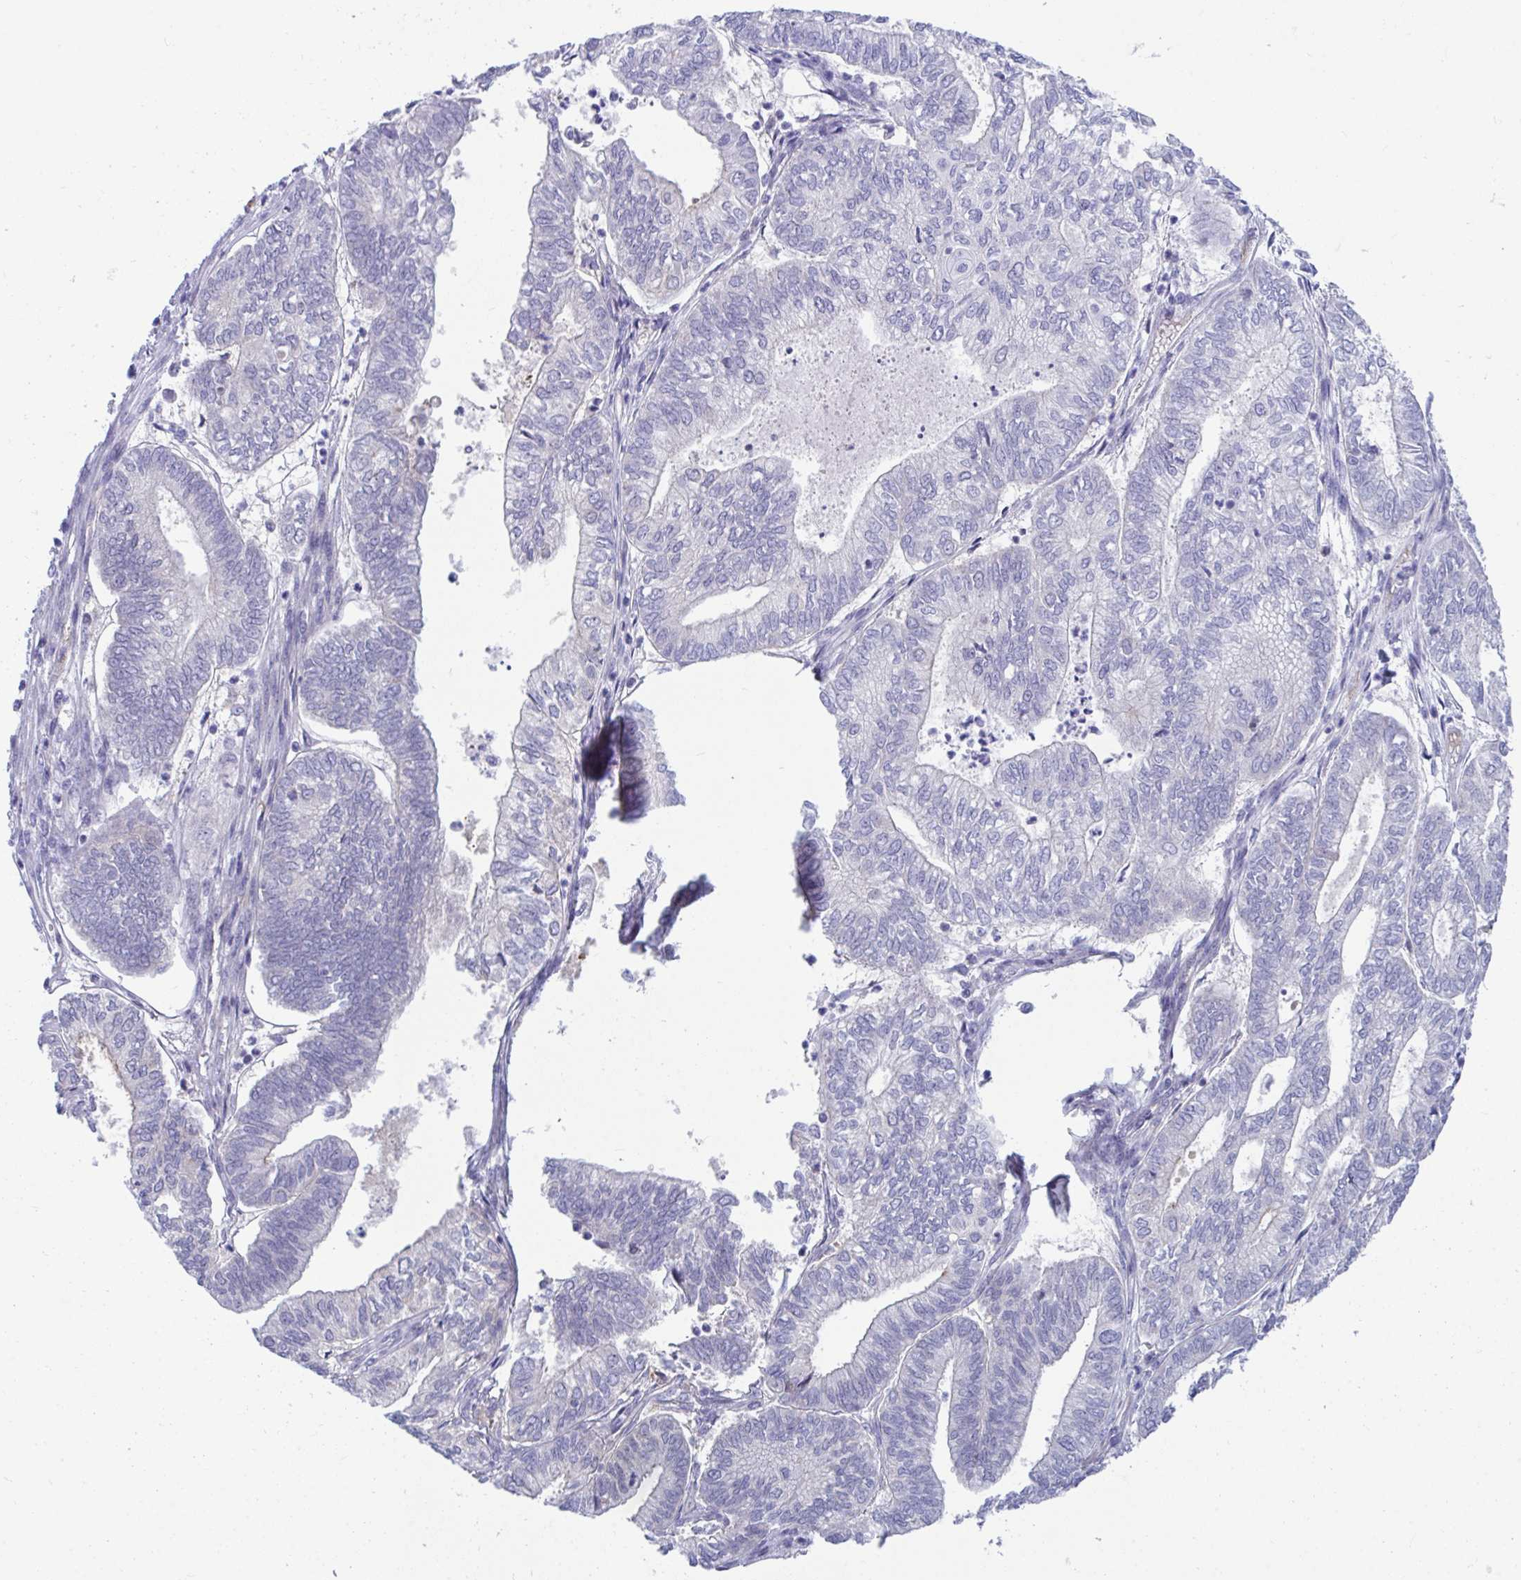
{"staining": {"intensity": "negative", "quantity": "none", "location": "none"}, "tissue": "ovarian cancer", "cell_type": "Tumor cells", "image_type": "cancer", "snomed": [{"axis": "morphology", "description": "Carcinoma, endometroid"}, {"axis": "topography", "description": "Ovary"}], "caption": "Ovarian cancer (endometroid carcinoma) stained for a protein using IHC reveals no expression tumor cells.", "gene": "CENPQ", "patient": {"sex": "female", "age": 64}}